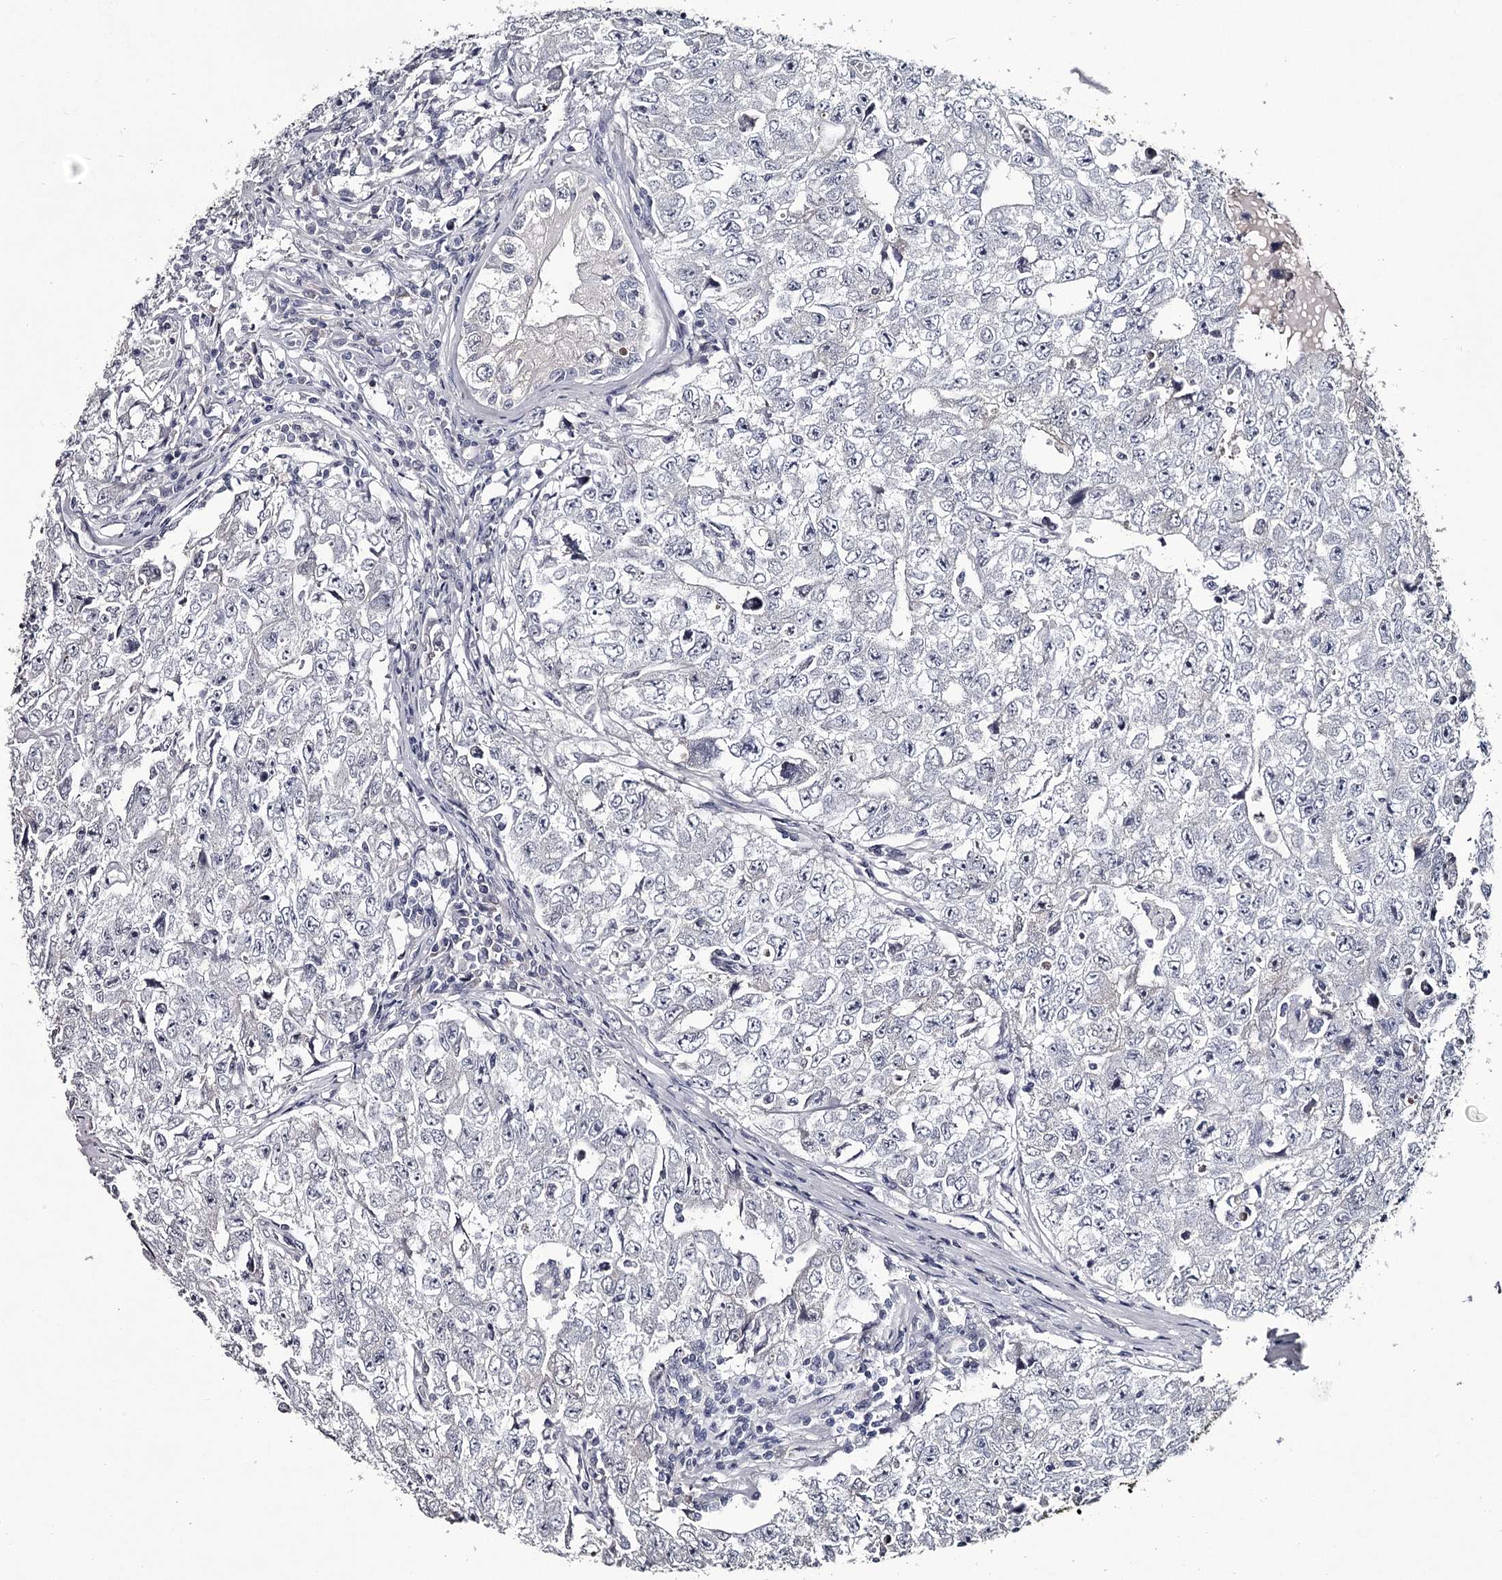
{"staining": {"intensity": "negative", "quantity": "none", "location": "none"}, "tissue": "testis cancer", "cell_type": "Tumor cells", "image_type": "cancer", "snomed": [{"axis": "morphology", "description": "Carcinoma, Embryonal, NOS"}, {"axis": "topography", "description": "Testis"}], "caption": "A histopathology image of human embryonal carcinoma (testis) is negative for staining in tumor cells.", "gene": "DAO", "patient": {"sex": "male", "age": 17}}